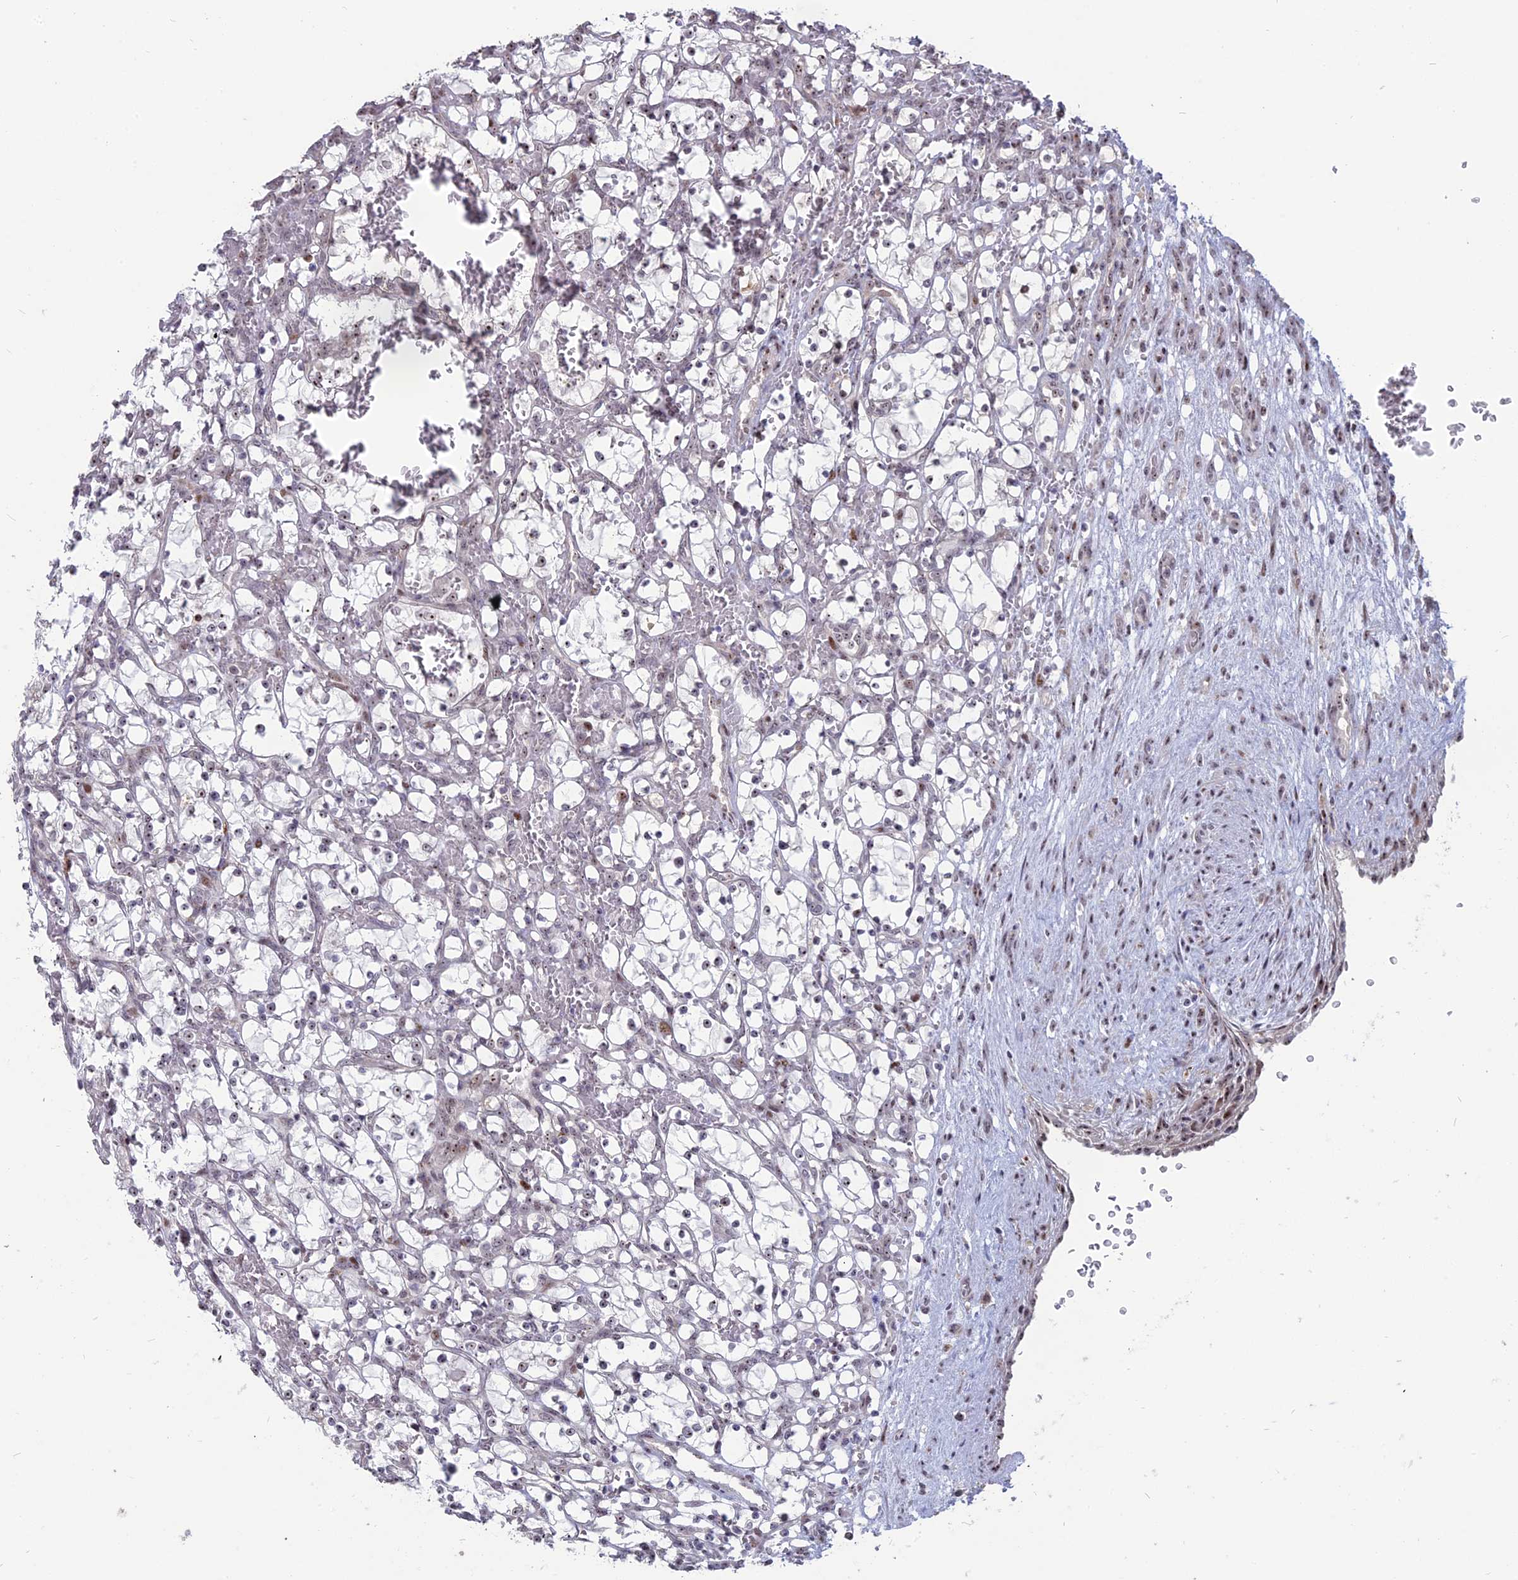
{"staining": {"intensity": "moderate", "quantity": "<25%", "location": "nuclear"}, "tissue": "renal cancer", "cell_type": "Tumor cells", "image_type": "cancer", "snomed": [{"axis": "morphology", "description": "Adenocarcinoma, NOS"}, {"axis": "topography", "description": "Kidney"}], "caption": "This image exhibits immunohistochemistry (IHC) staining of human renal cancer (adenocarcinoma), with low moderate nuclear positivity in approximately <25% of tumor cells.", "gene": "FAM131A", "patient": {"sex": "female", "age": 69}}